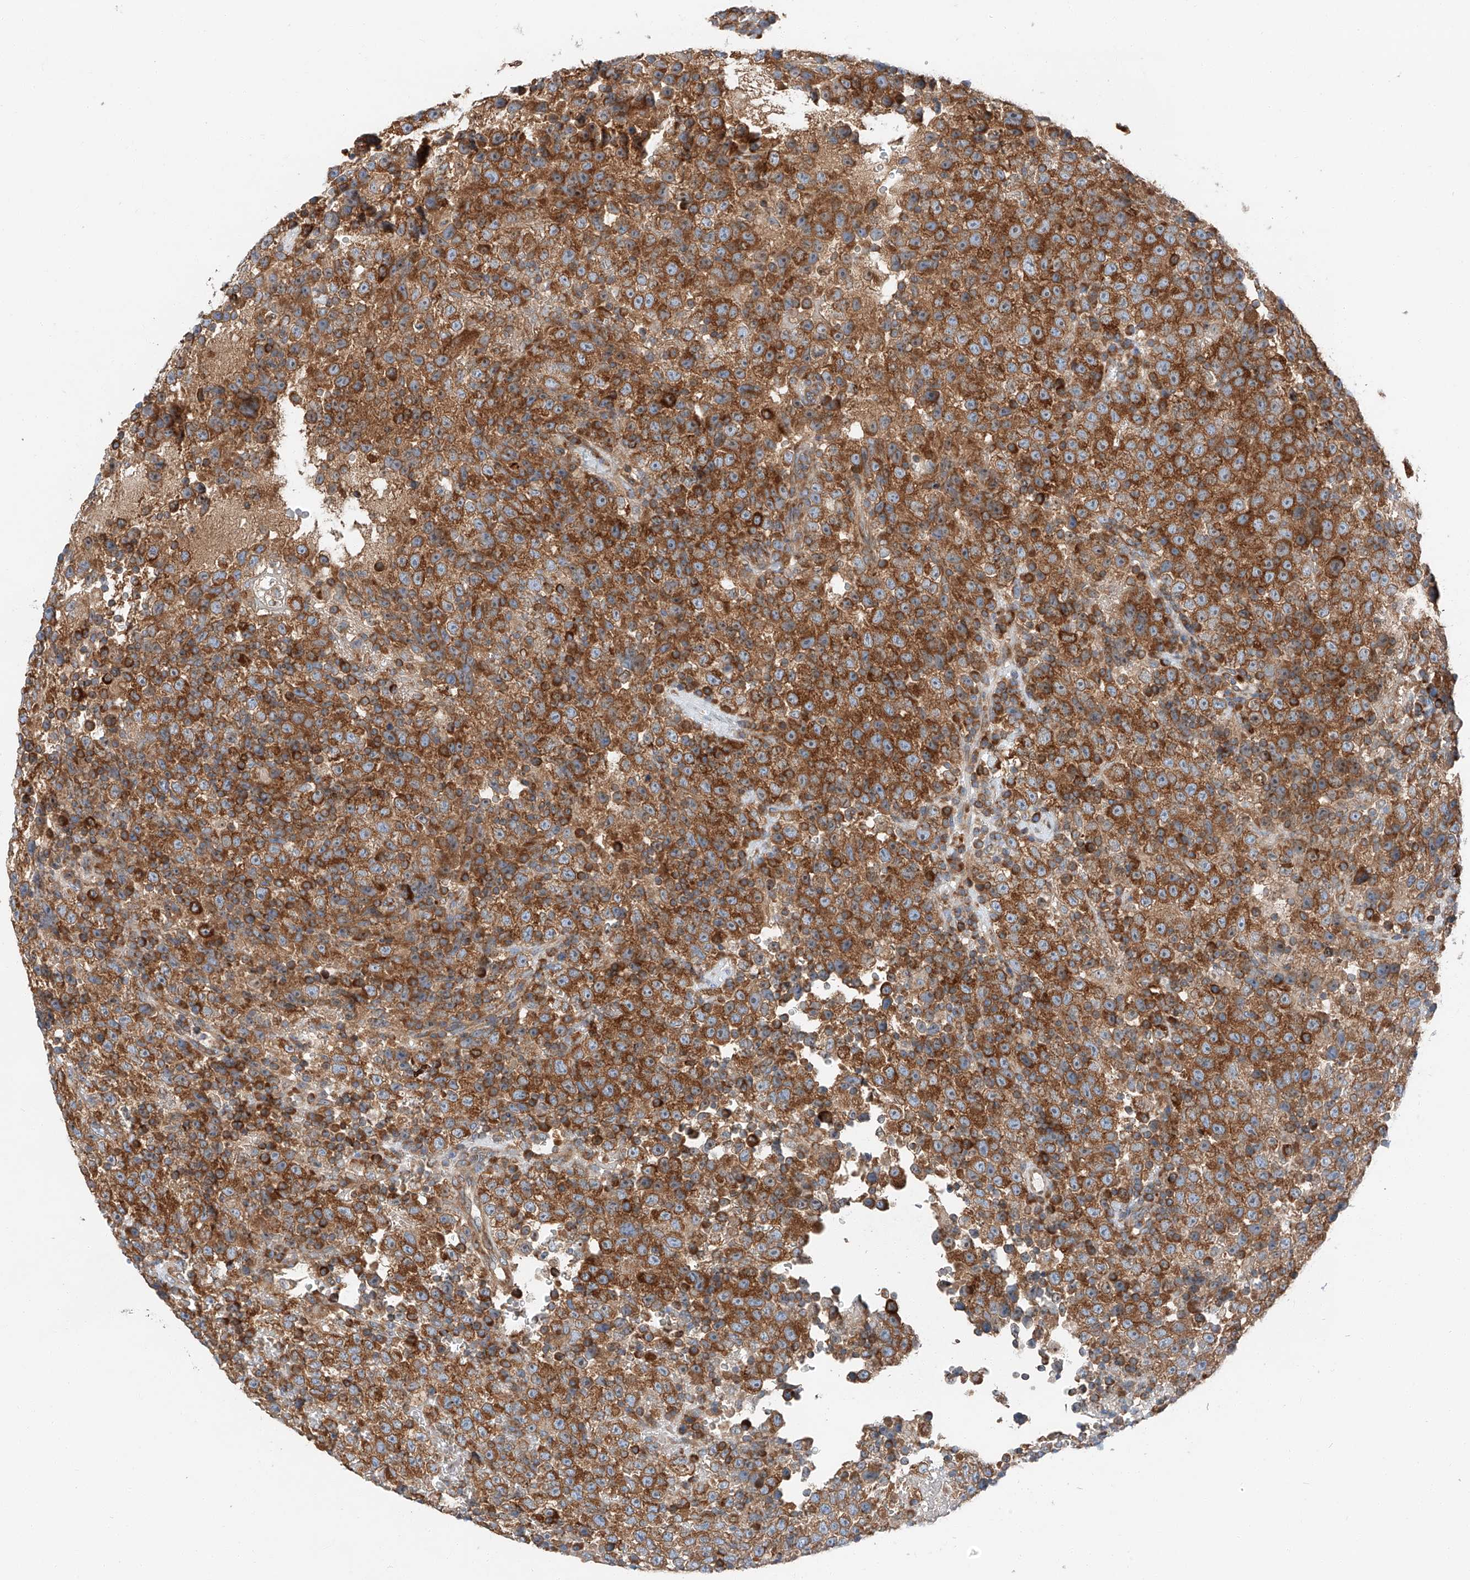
{"staining": {"intensity": "strong", "quantity": ">75%", "location": "cytoplasmic/membranous"}, "tissue": "testis cancer", "cell_type": "Tumor cells", "image_type": "cancer", "snomed": [{"axis": "morphology", "description": "Seminoma, NOS"}, {"axis": "topography", "description": "Testis"}], "caption": "A micrograph of human testis seminoma stained for a protein displays strong cytoplasmic/membranous brown staining in tumor cells. (DAB (3,3'-diaminobenzidine) IHC, brown staining for protein, blue staining for nuclei).", "gene": "ZC3H15", "patient": {"sex": "male", "age": 22}}